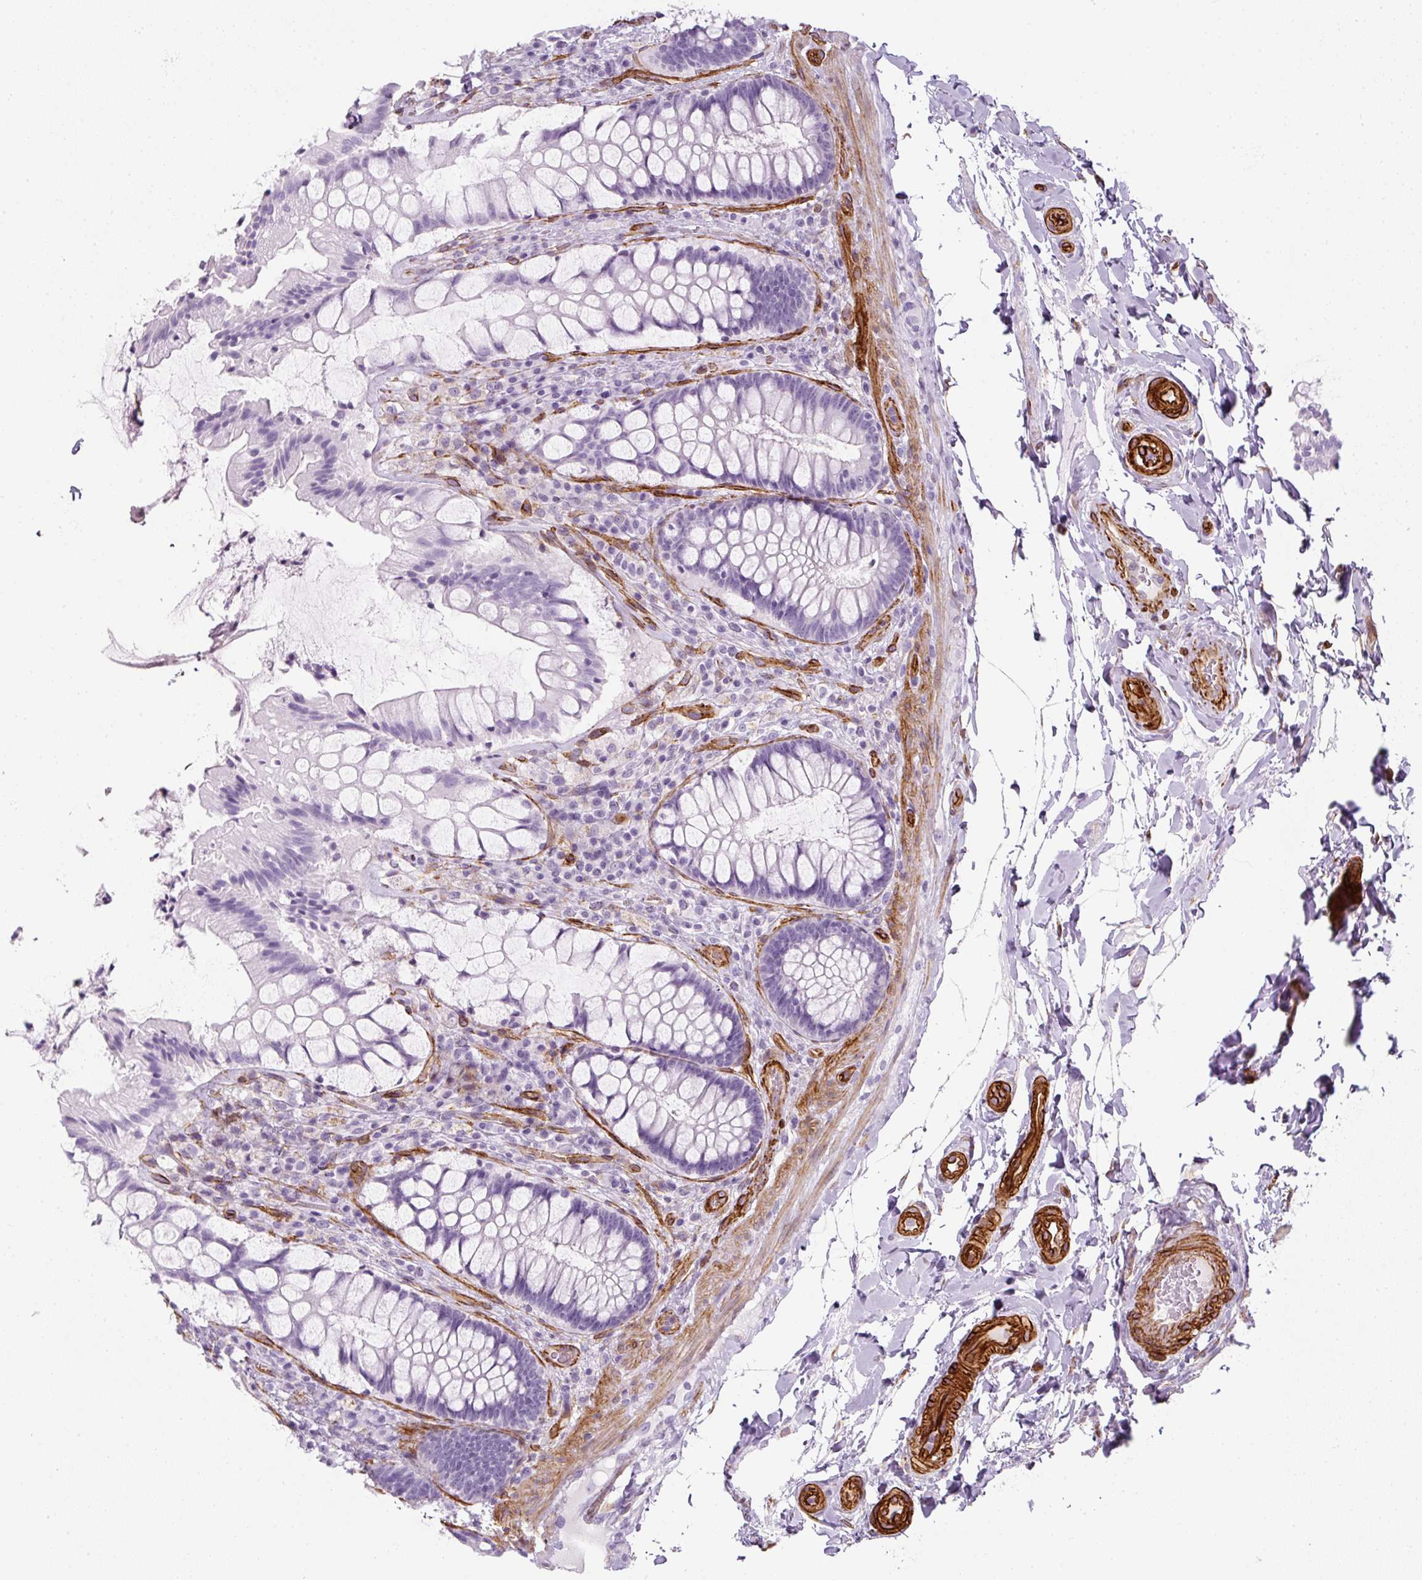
{"staining": {"intensity": "negative", "quantity": "none", "location": "none"}, "tissue": "rectum", "cell_type": "Glandular cells", "image_type": "normal", "snomed": [{"axis": "morphology", "description": "Normal tissue, NOS"}, {"axis": "topography", "description": "Rectum"}], "caption": "Histopathology image shows no protein positivity in glandular cells of normal rectum.", "gene": "CAVIN3", "patient": {"sex": "female", "age": 58}}